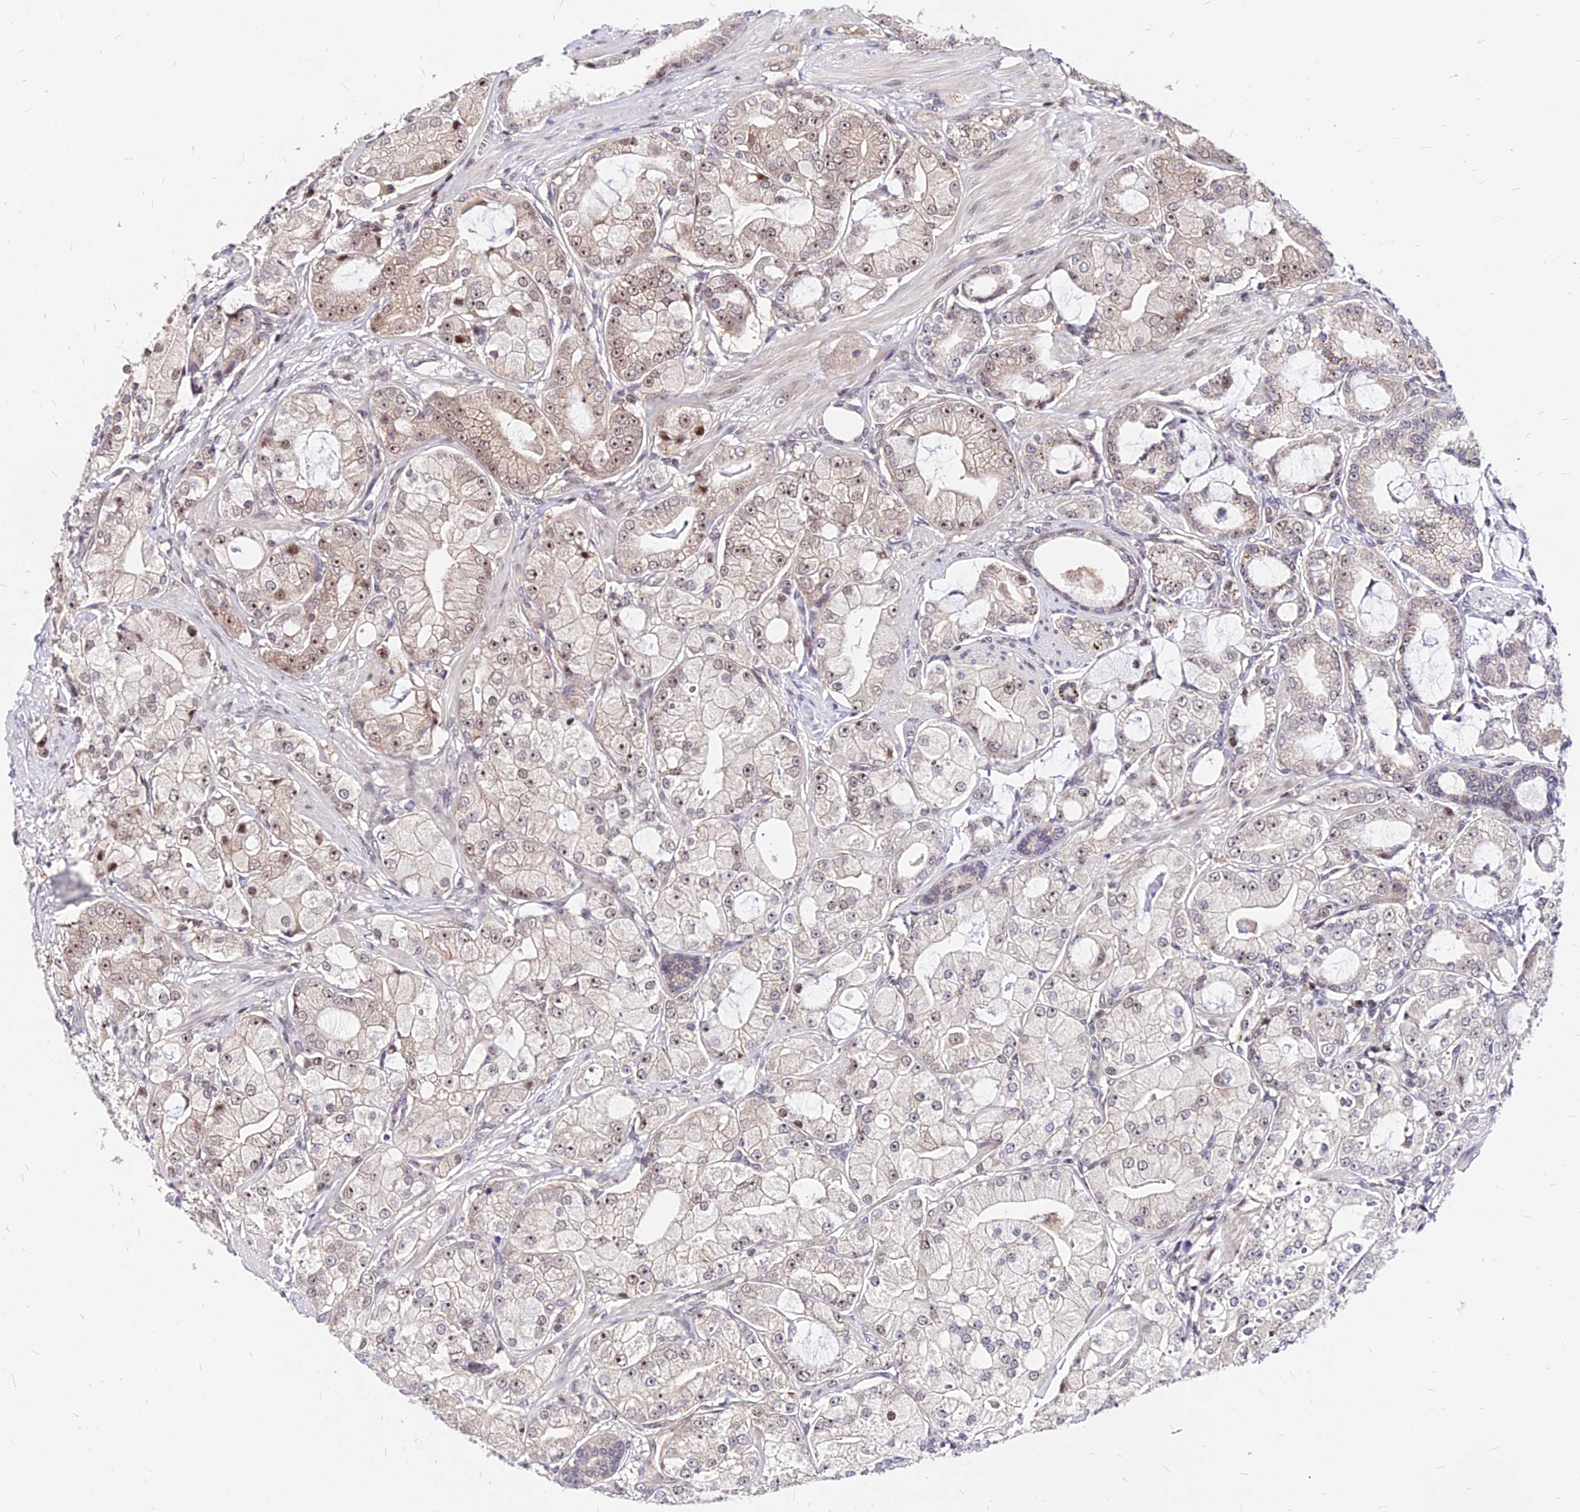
{"staining": {"intensity": "moderate", "quantity": "25%-75%", "location": "cytoplasmic/membranous,nuclear"}, "tissue": "prostate cancer", "cell_type": "Tumor cells", "image_type": "cancer", "snomed": [{"axis": "morphology", "description": "Adenocarcinoma, High grade"}, {"axis": "topography", "description": "Prostate"}], "caption": "Immunohistochemical staining of prostate adenocarcinoma (high-grade) reveals medium levels of moderate cytoplasmic/membranous and nuclear staining in approximately 25%-75% of tumor cells. Nuclei are stained in blue.", "gene": "DDX55", "patient": {"sex": "male", "age": 71}}